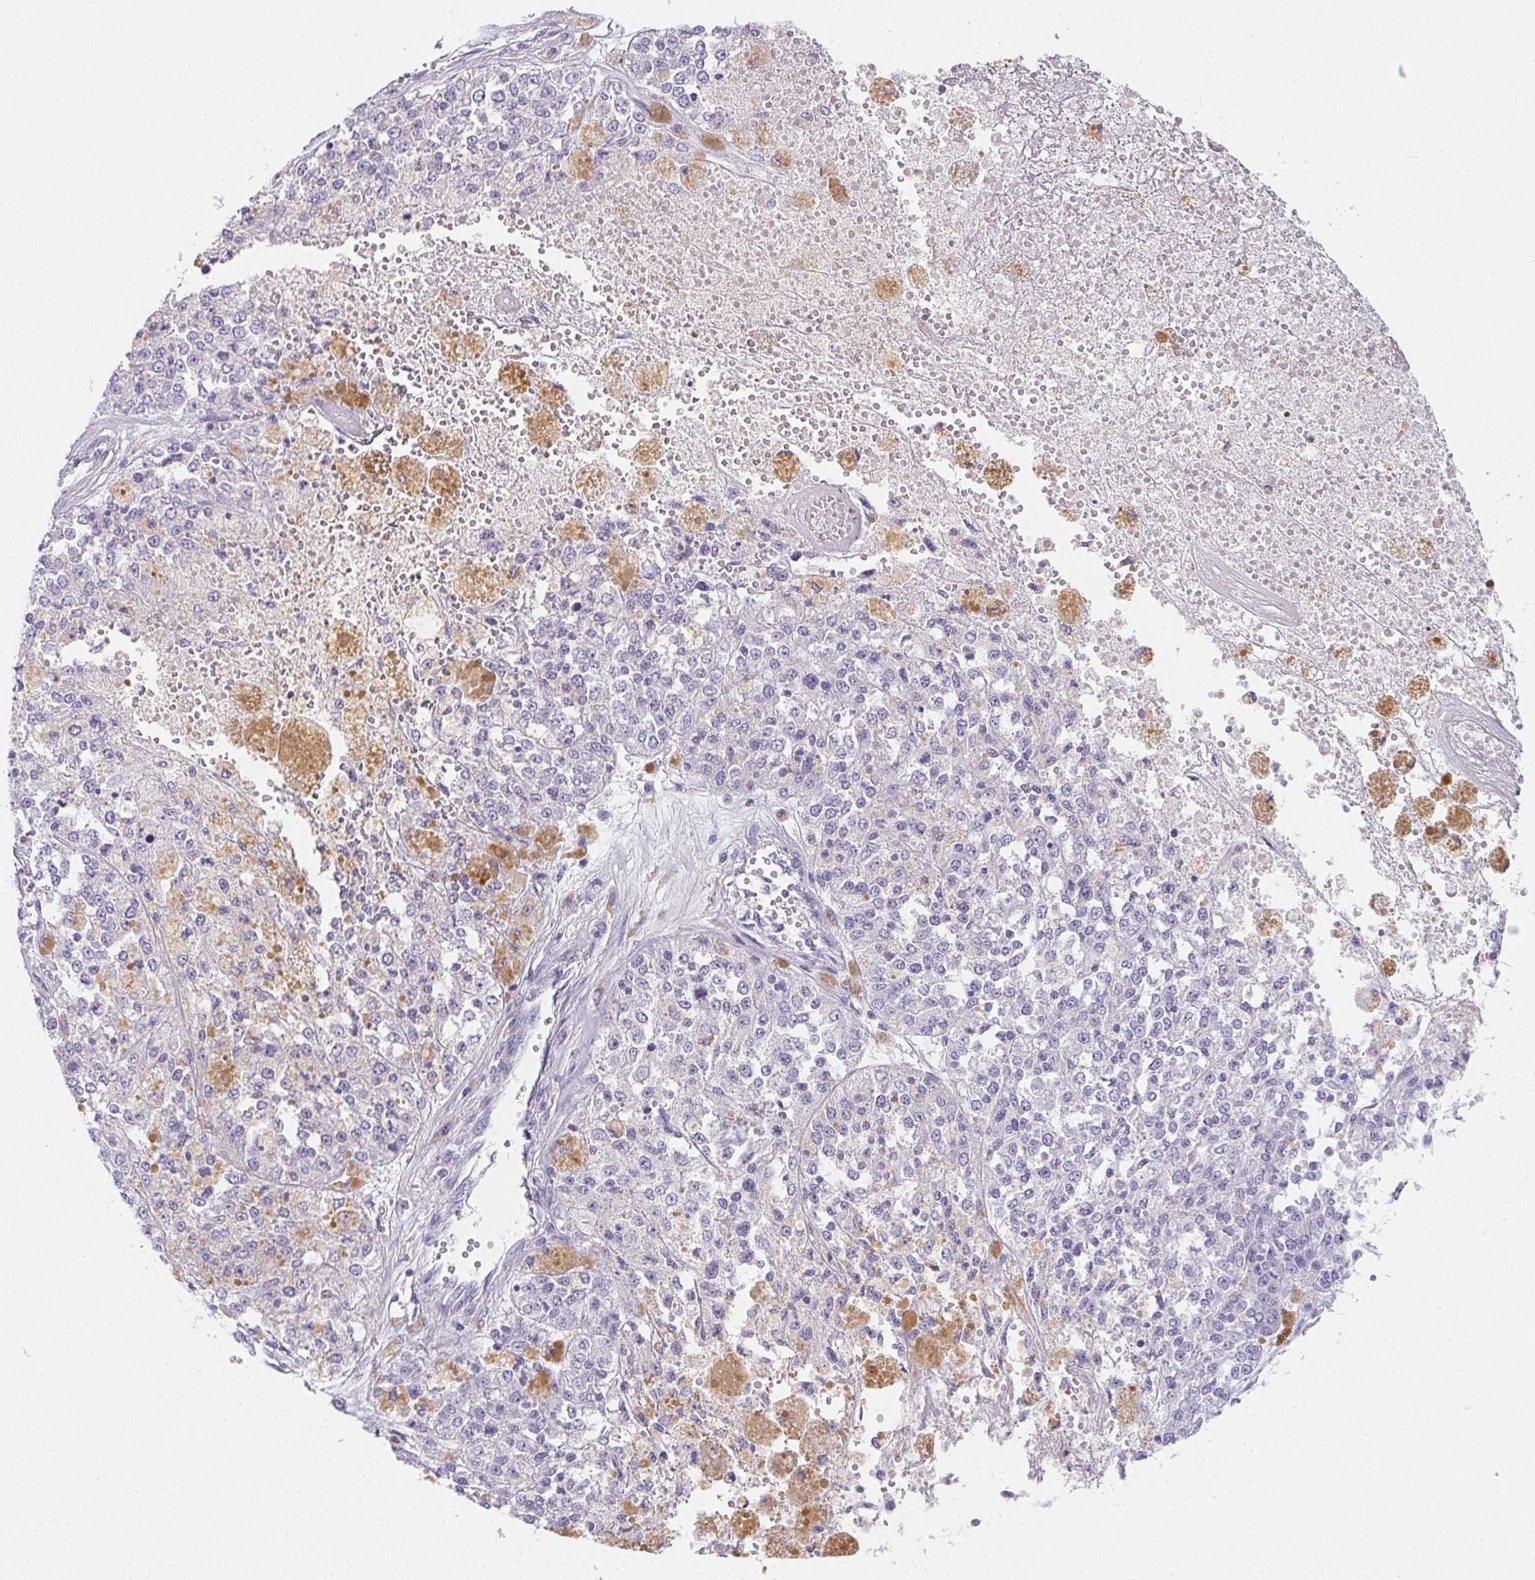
{"staining": {"intensity": "negative", "quantity": "none", "location": "none"}, "tissue": "melanoma", "cell_type": "Tumor cells", "image_type": "cancer", "snomed": [{"axis": "morphology", "description": "Malignant melanoma, Metastatic site"}, {"axis": "topography", "description": "Lymph node"}], "caption": "Immunohistochemical staining of human malignant melanoma (metastatic site) shows no significant positivity in tumor cells.", "gene": "ZBBX", "patient": {"sex": "female", "age": 64}}